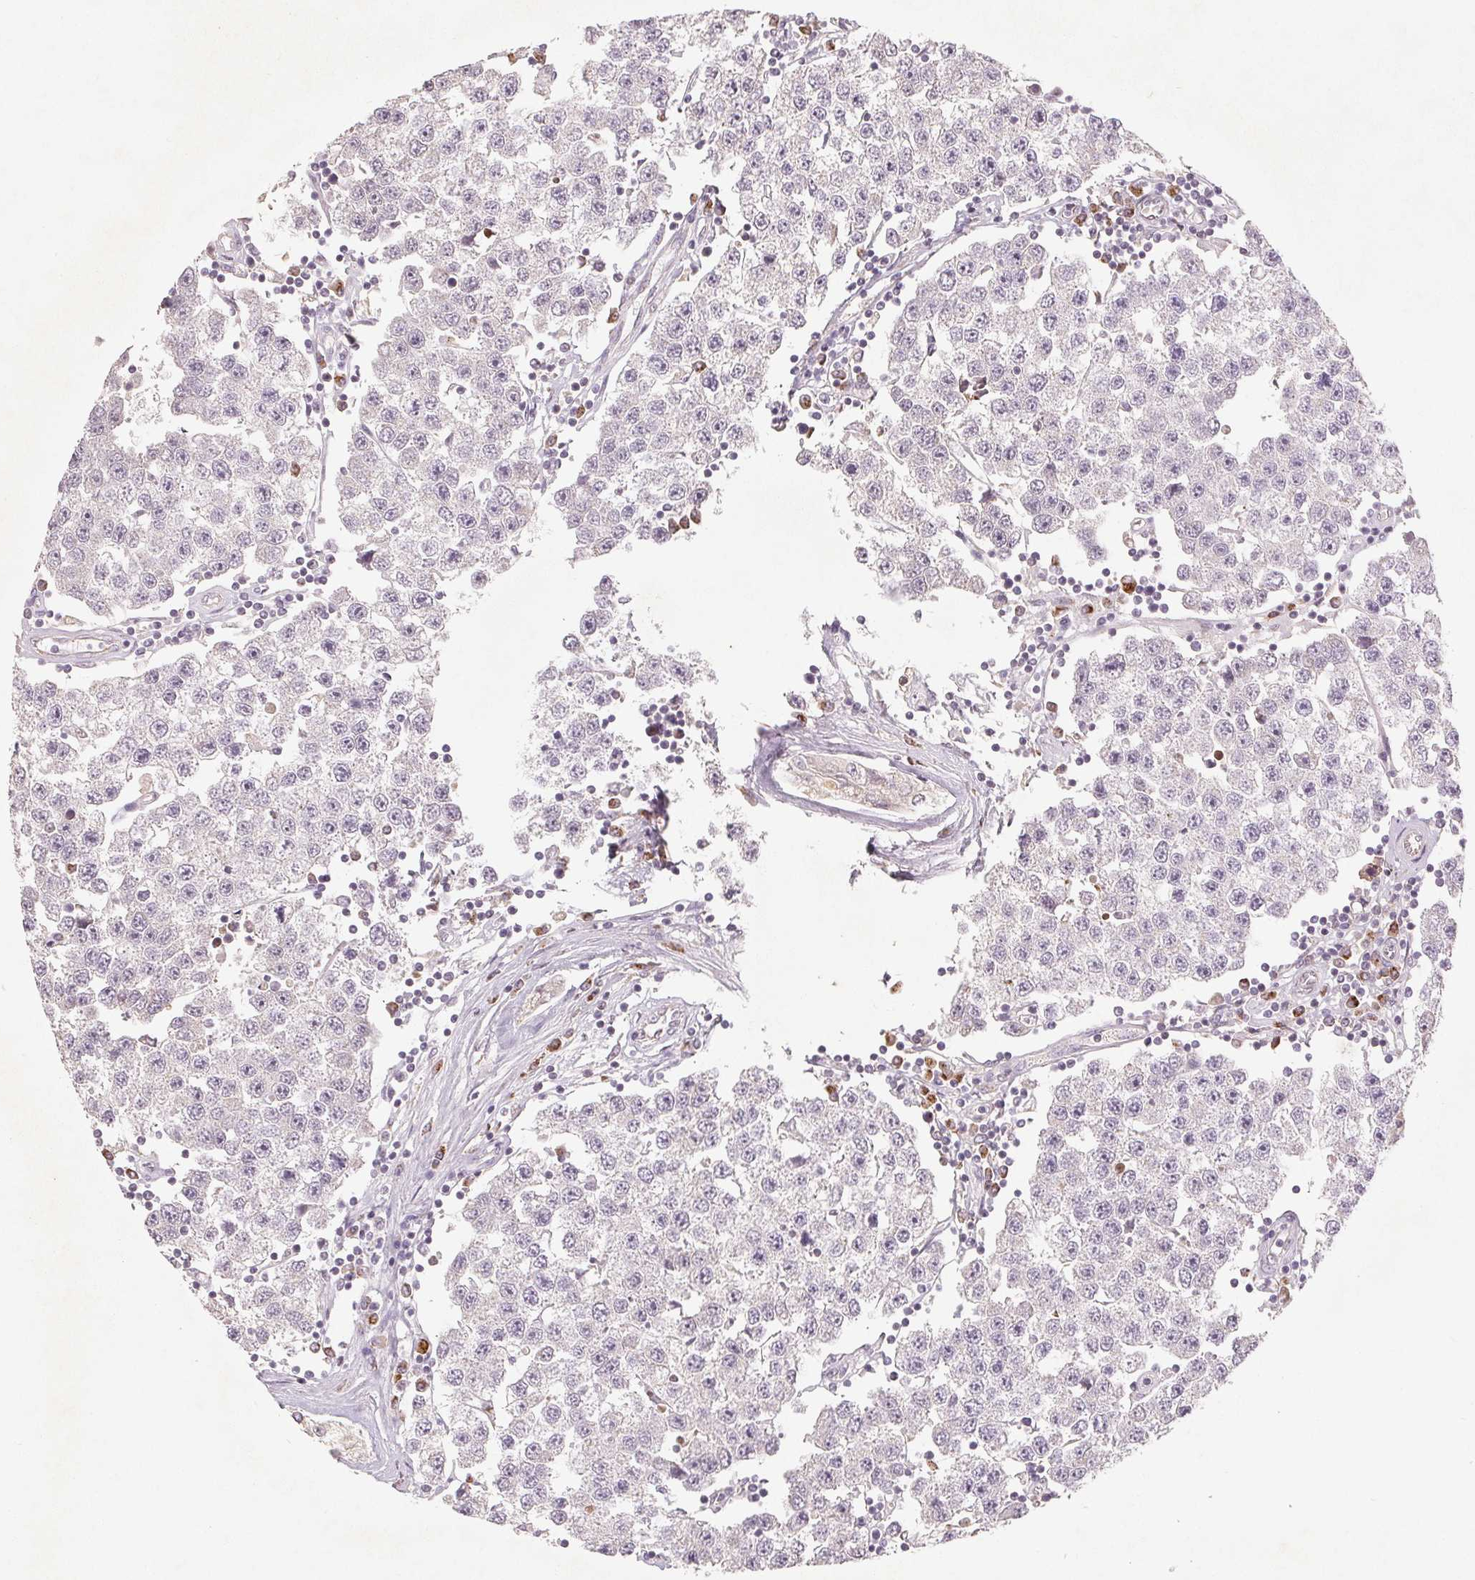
{"staining": {"intensity": "negative", "quantity": "none", "location": "none"}, "tissue": "testis cancer", "cell_type": "Tumor cells", "image_type": "cancer", "snomed": [{"axis": "morphology", "description": "Seminoma, NOS"}, {"axis": "topography", "description": "Testis"}], "caption": "A photomicrograph of testis cancer stained for a protein reveals no brown staining in tumor cells.", "gene": "TMSB15B", "patient": {"sex": "male", "age": 34}}